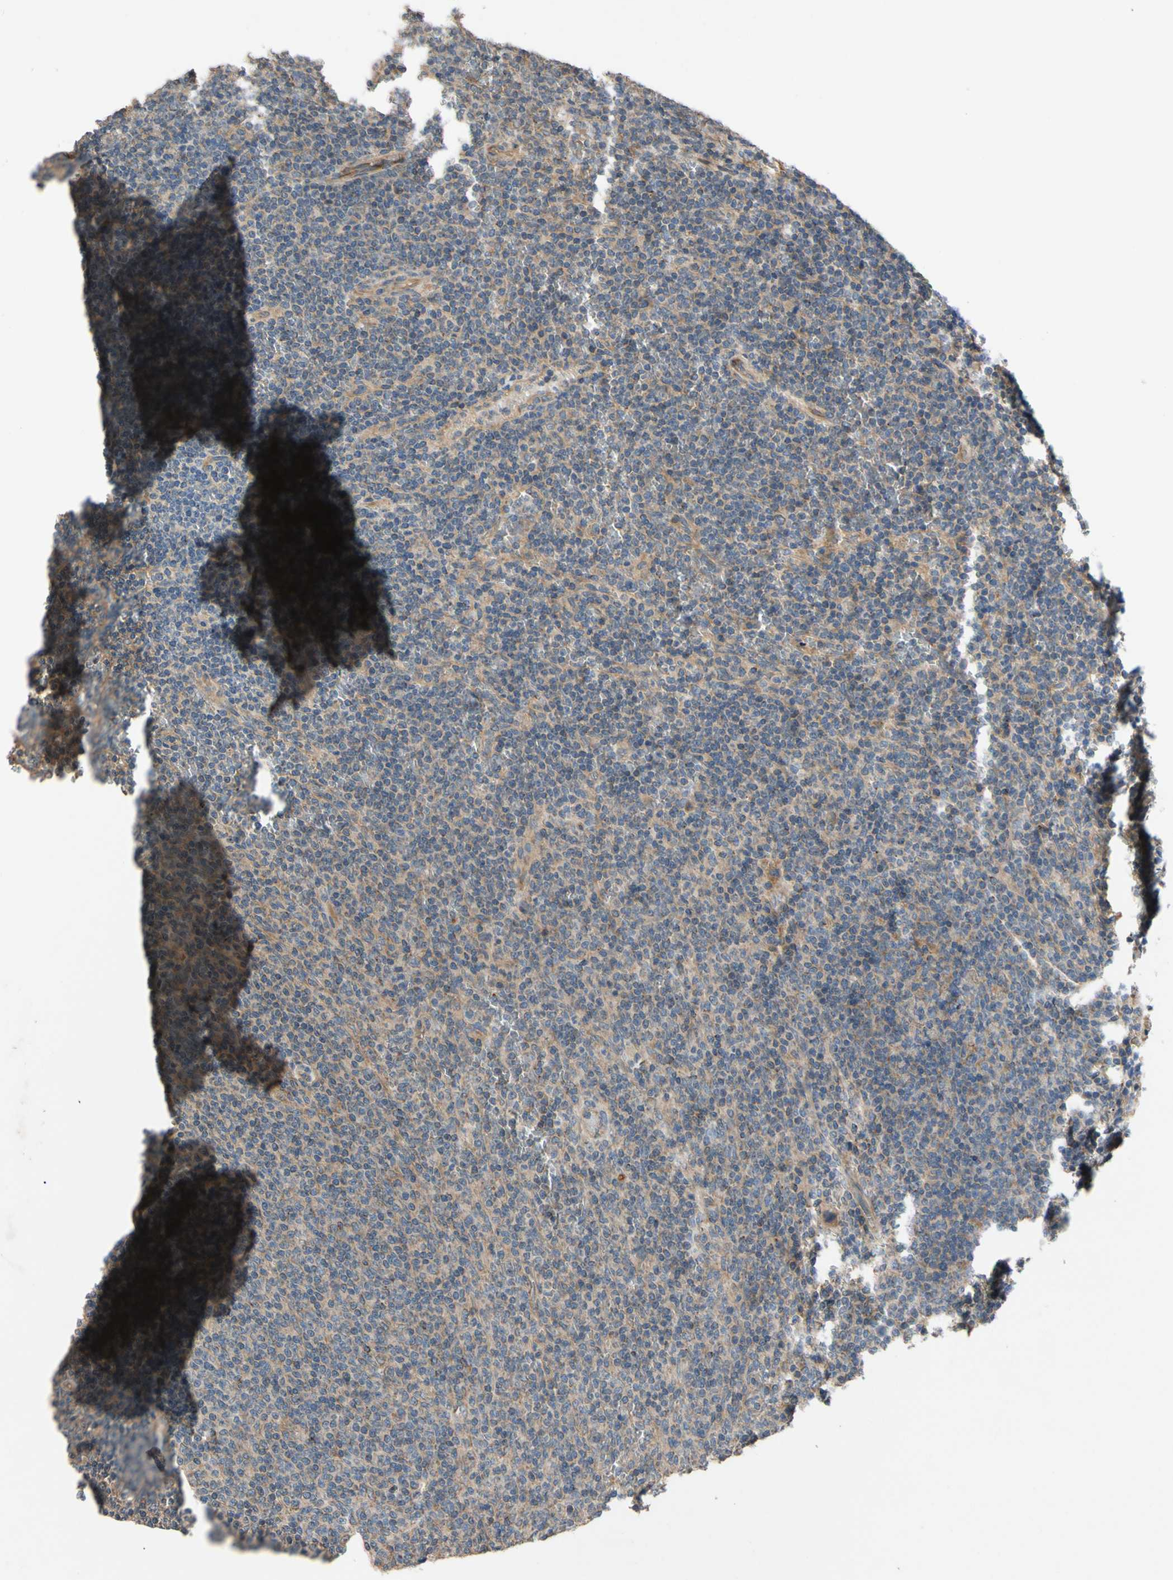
{"staining": {"intensity": "weak", "quantity": ">75%", "location": "cytoplasmic/membranous"}, "tissue": "lymphoma", "cell_type": "Tumor cells", "image_type": "cancer", "snomed": [{"axis": "morphology", "description": "Malignant lymphoma, non-Hodgkin's type, Low grade"}, {"axis": "topography", "description": "Spleen"}], "caption": "Weak cytoplasmic/membranous protein expression is present in about >75% of tumor cells in low-grade malignant lymphoma, non-Hodgkin's type.", "gene": "MBTPS2", "patient": {"sex": "female", "age": 50}}